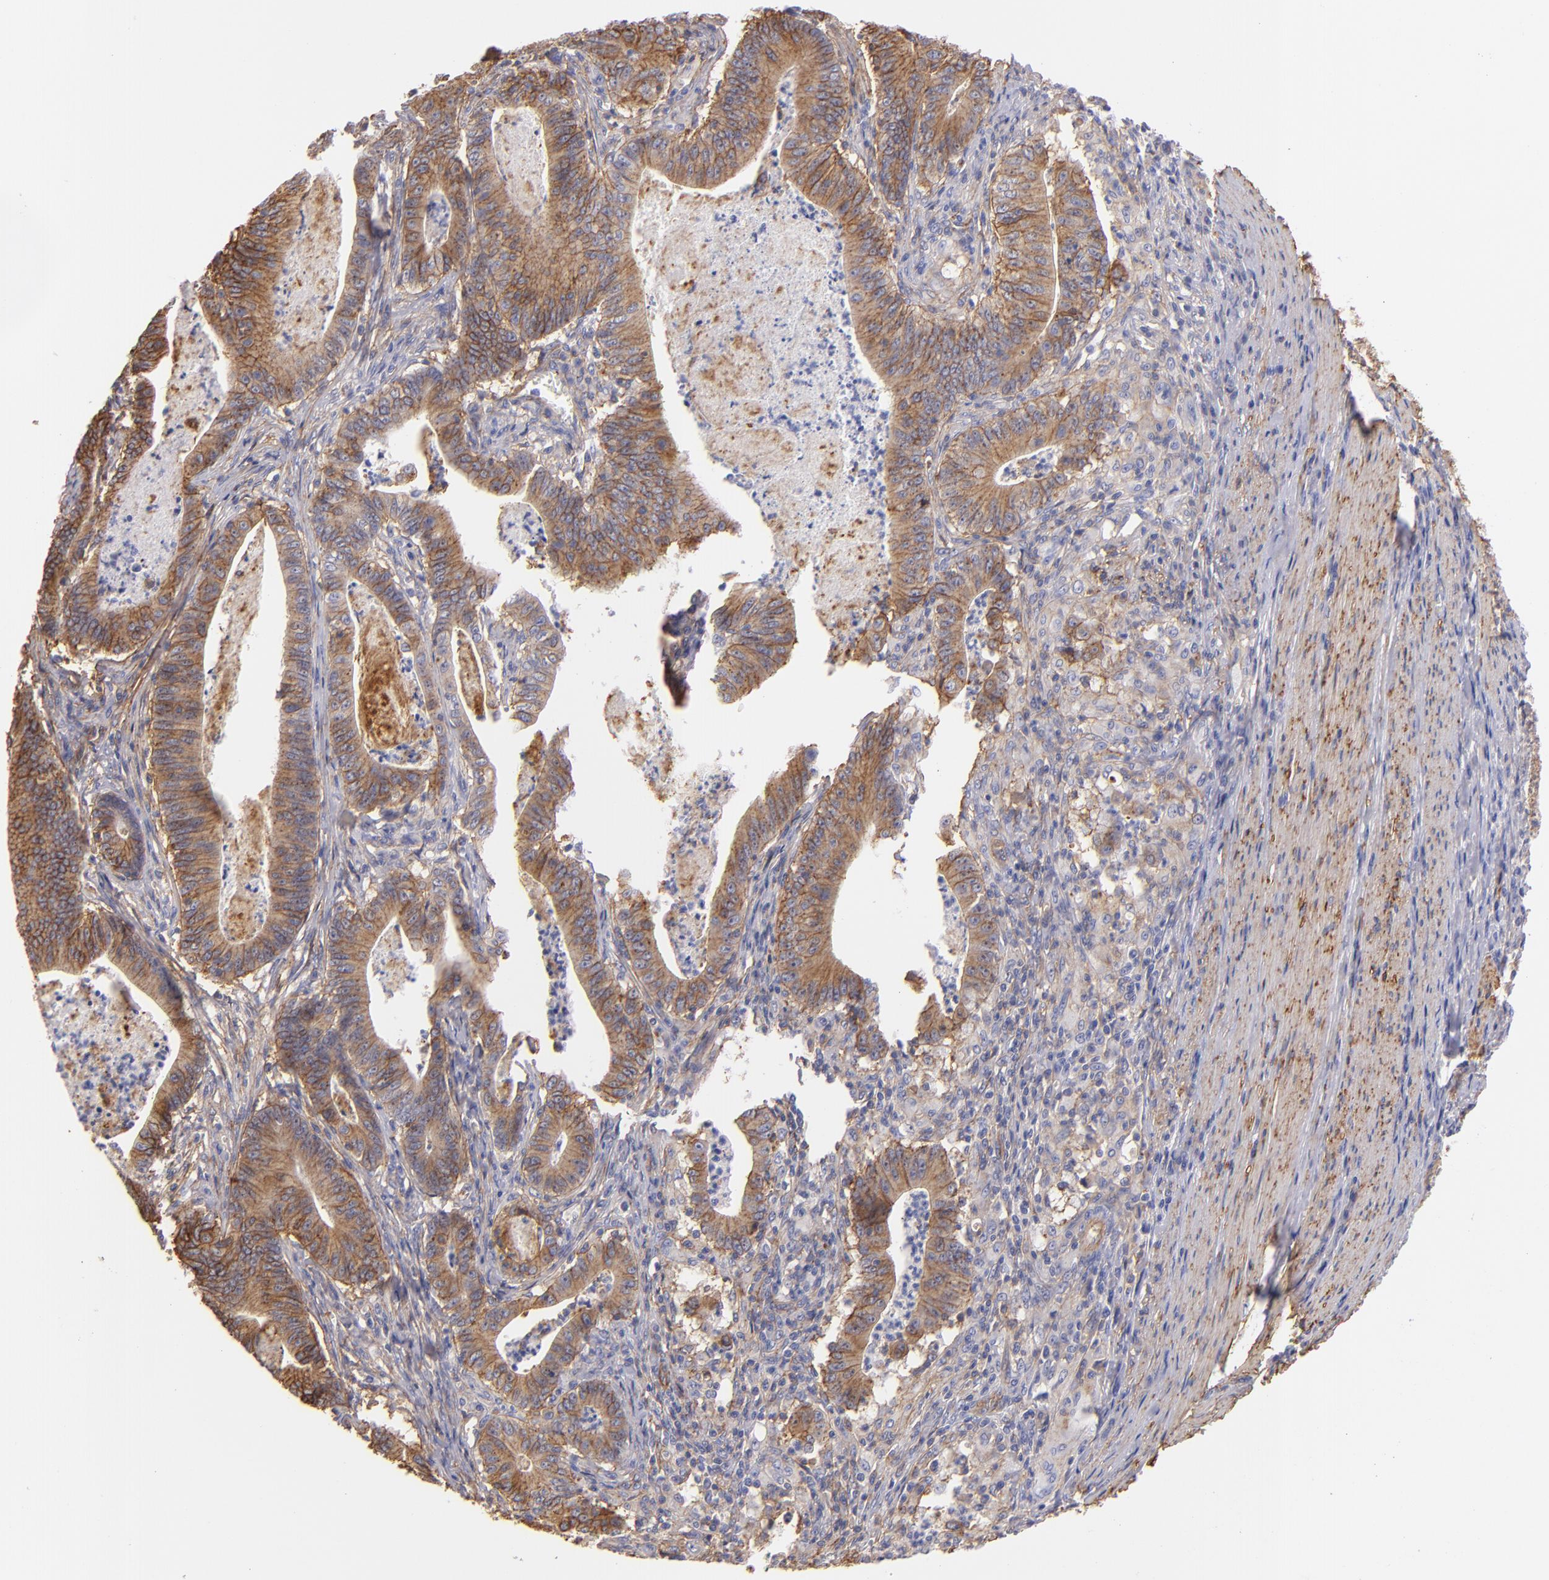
{"staining": {"intensity": "moderate", "quantity": ">75%", "location": "cytoplasmic/membranous"}, "tissue": "stomach cancer", "cell_type": "Tumor cells", "image_type": "cancer", "snomed": [{"axis": "morphology", "description": "Adenocarcinoma, NOS"}, {"axis": "topography", "description": "Stomach, lower"}], "caption": "About >75% of tumor cells in human adenocarcinoma (stomach) exhibit moderate cytoplasmic/membranous protein positivity as visualized by brown immunohistochemical staining.", "gene": "CD151", "patient": {"sex": "female", "age": 86}}